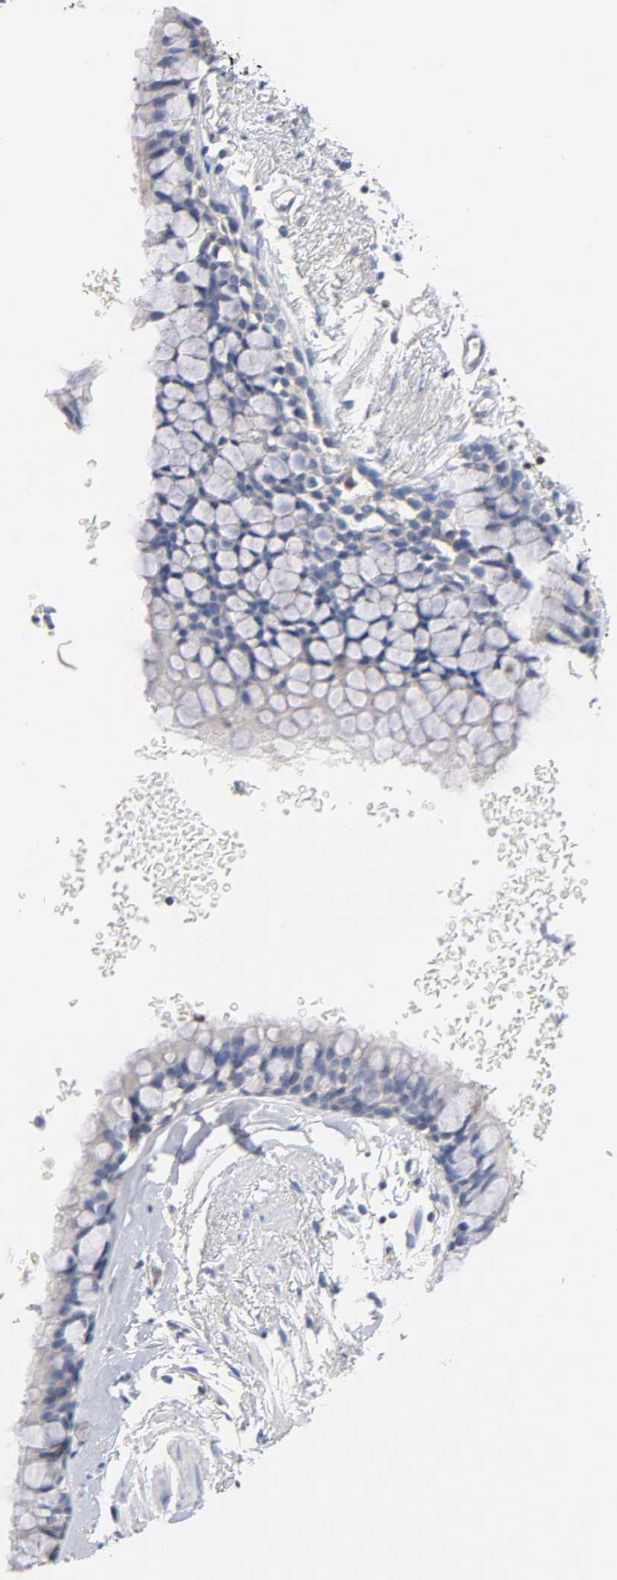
{"staining": {"intensity": "negative", "quantity": "none", "location": "none"}, "tissue": "bronchus", "cell_type": "Respiratory epithelial cells", "image_type": "normal", "snomed": [{"axis": "morphology", "description": "Normal tissue, NOS"}, {"axis": "topography", "description": "Bronchus"}], "caption": "This is an immunohistochemistry (IHC) micrograph of benign bronchus. There is no expression in respiratory epithelial cells.", "gene": "MALT1", "patient": {"sex": "female", "age": 73}}